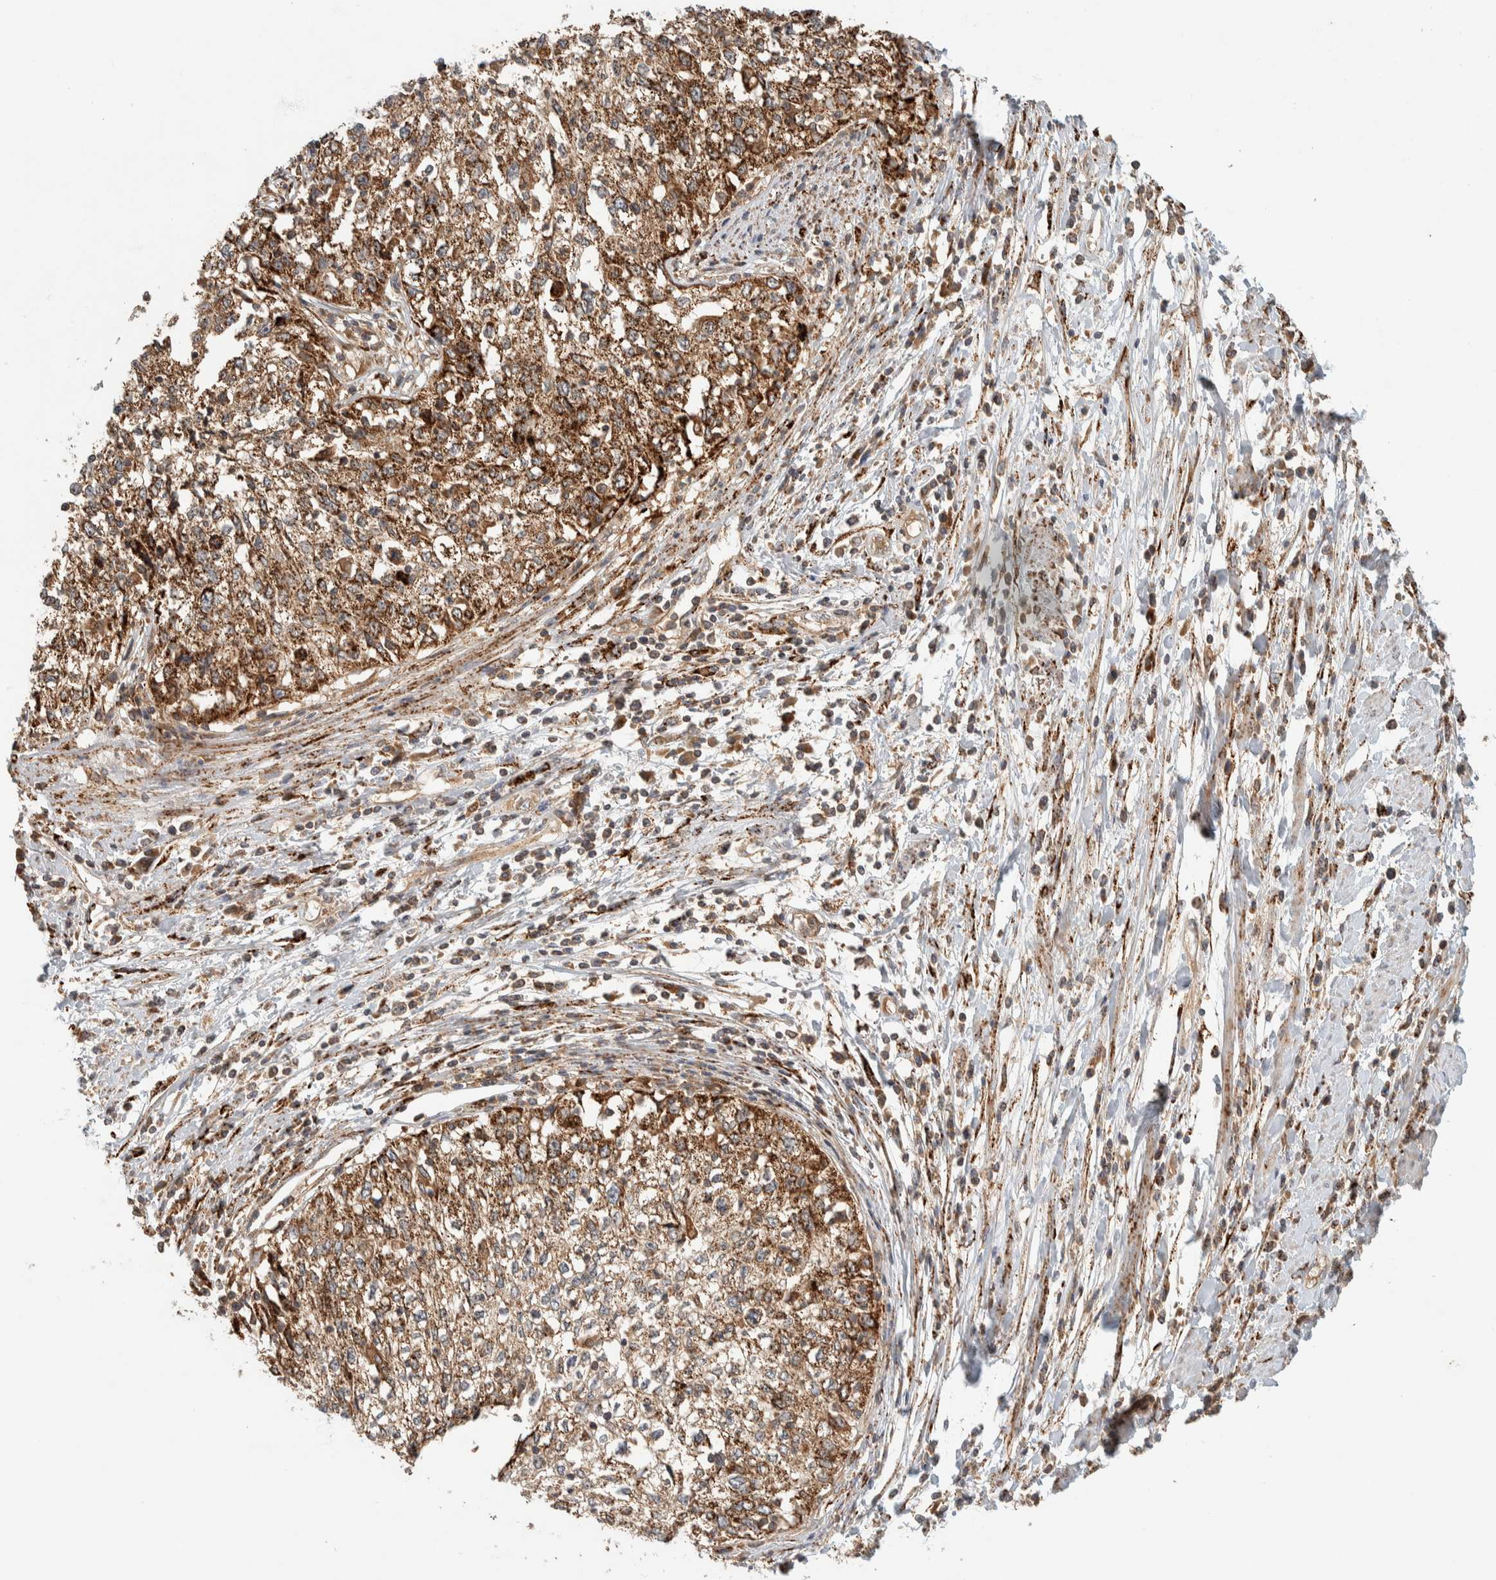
{"staining": {"intensity": "strong", "quantity": "25%-75%", "location": "cytoplasmic/membranous"}, "tissue": "cervical cancer", "cell_type": "Tumor cells", "image_type": "cancer", "snomed": [{"axis": "morphology", "description": "Squamous cell carcinoma, NOS"}, {"axis": "topography", "description": "Cervix"}], "caption": "Protein staining reveals strong cytoplasmic/membranous positivity in approximately 25%-75% of tumor cells in squamous cell carcinoma (cervical).", "gene": "FAM167A", "patient": {"sex": "female", "age": 57}}